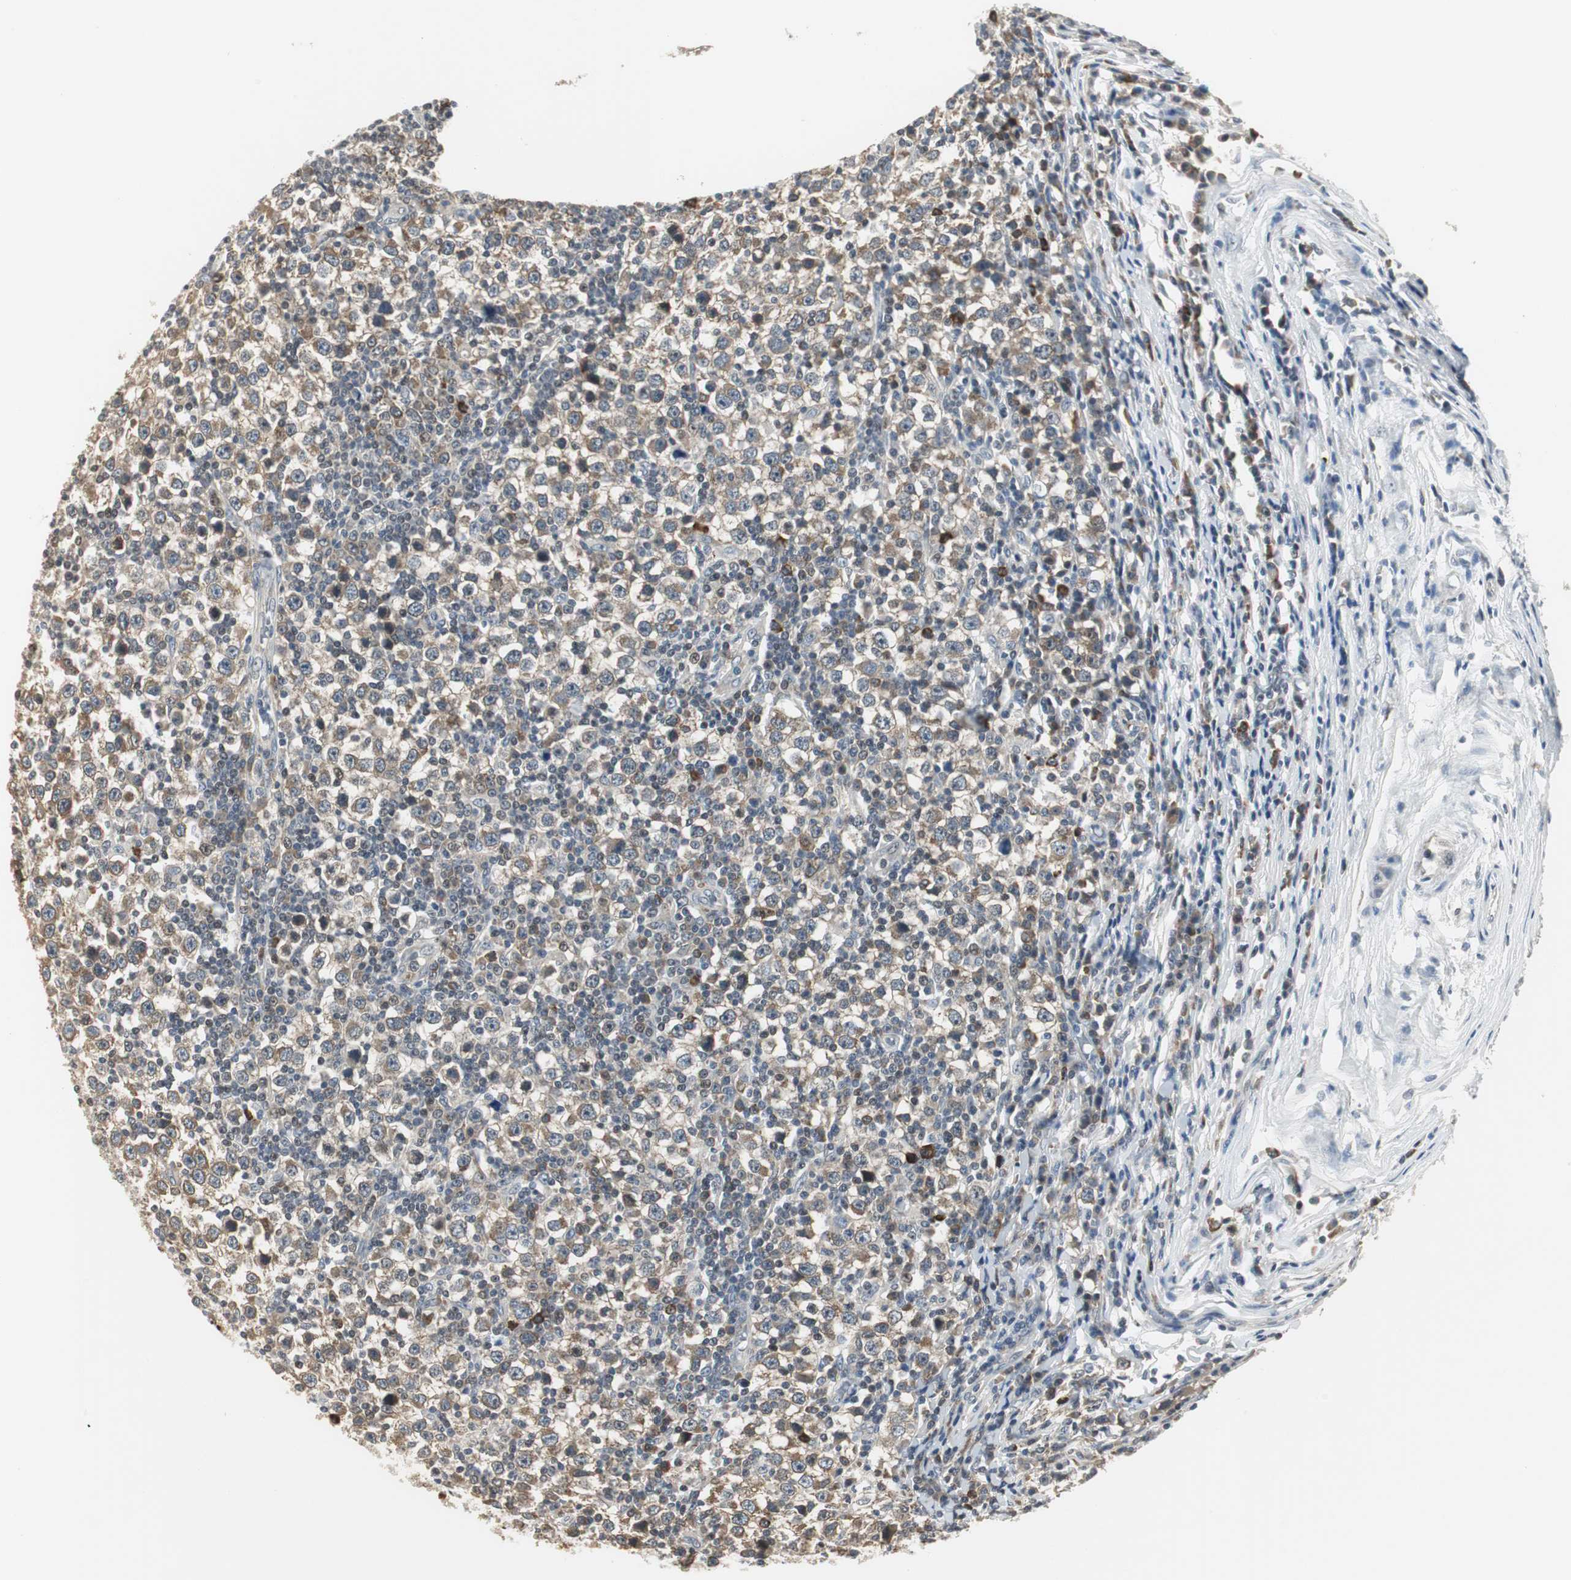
{"staining": {"intensity": "moderate", "quantity": ">75%", "location": "cytoplasmic/membranous"}, "tissue": "testis cancer", "cell_type": "Tumor cells", "image_type": "cancer", "snomed": [{"axis": "morphology", "description": "Seminoma, NOS"}, {"axis": "topography", "description": "Testis"}], "caption": "Immunohistochemistry (IHC) (DAB (3,3'-diaminobenzidine)) staining of testis cancer displays moderate cytoplasmic/membranous protein positivity in about >75% of tumor cells.", "gene": "CCT5", "patient": {"sex": "male", "age": 65}}